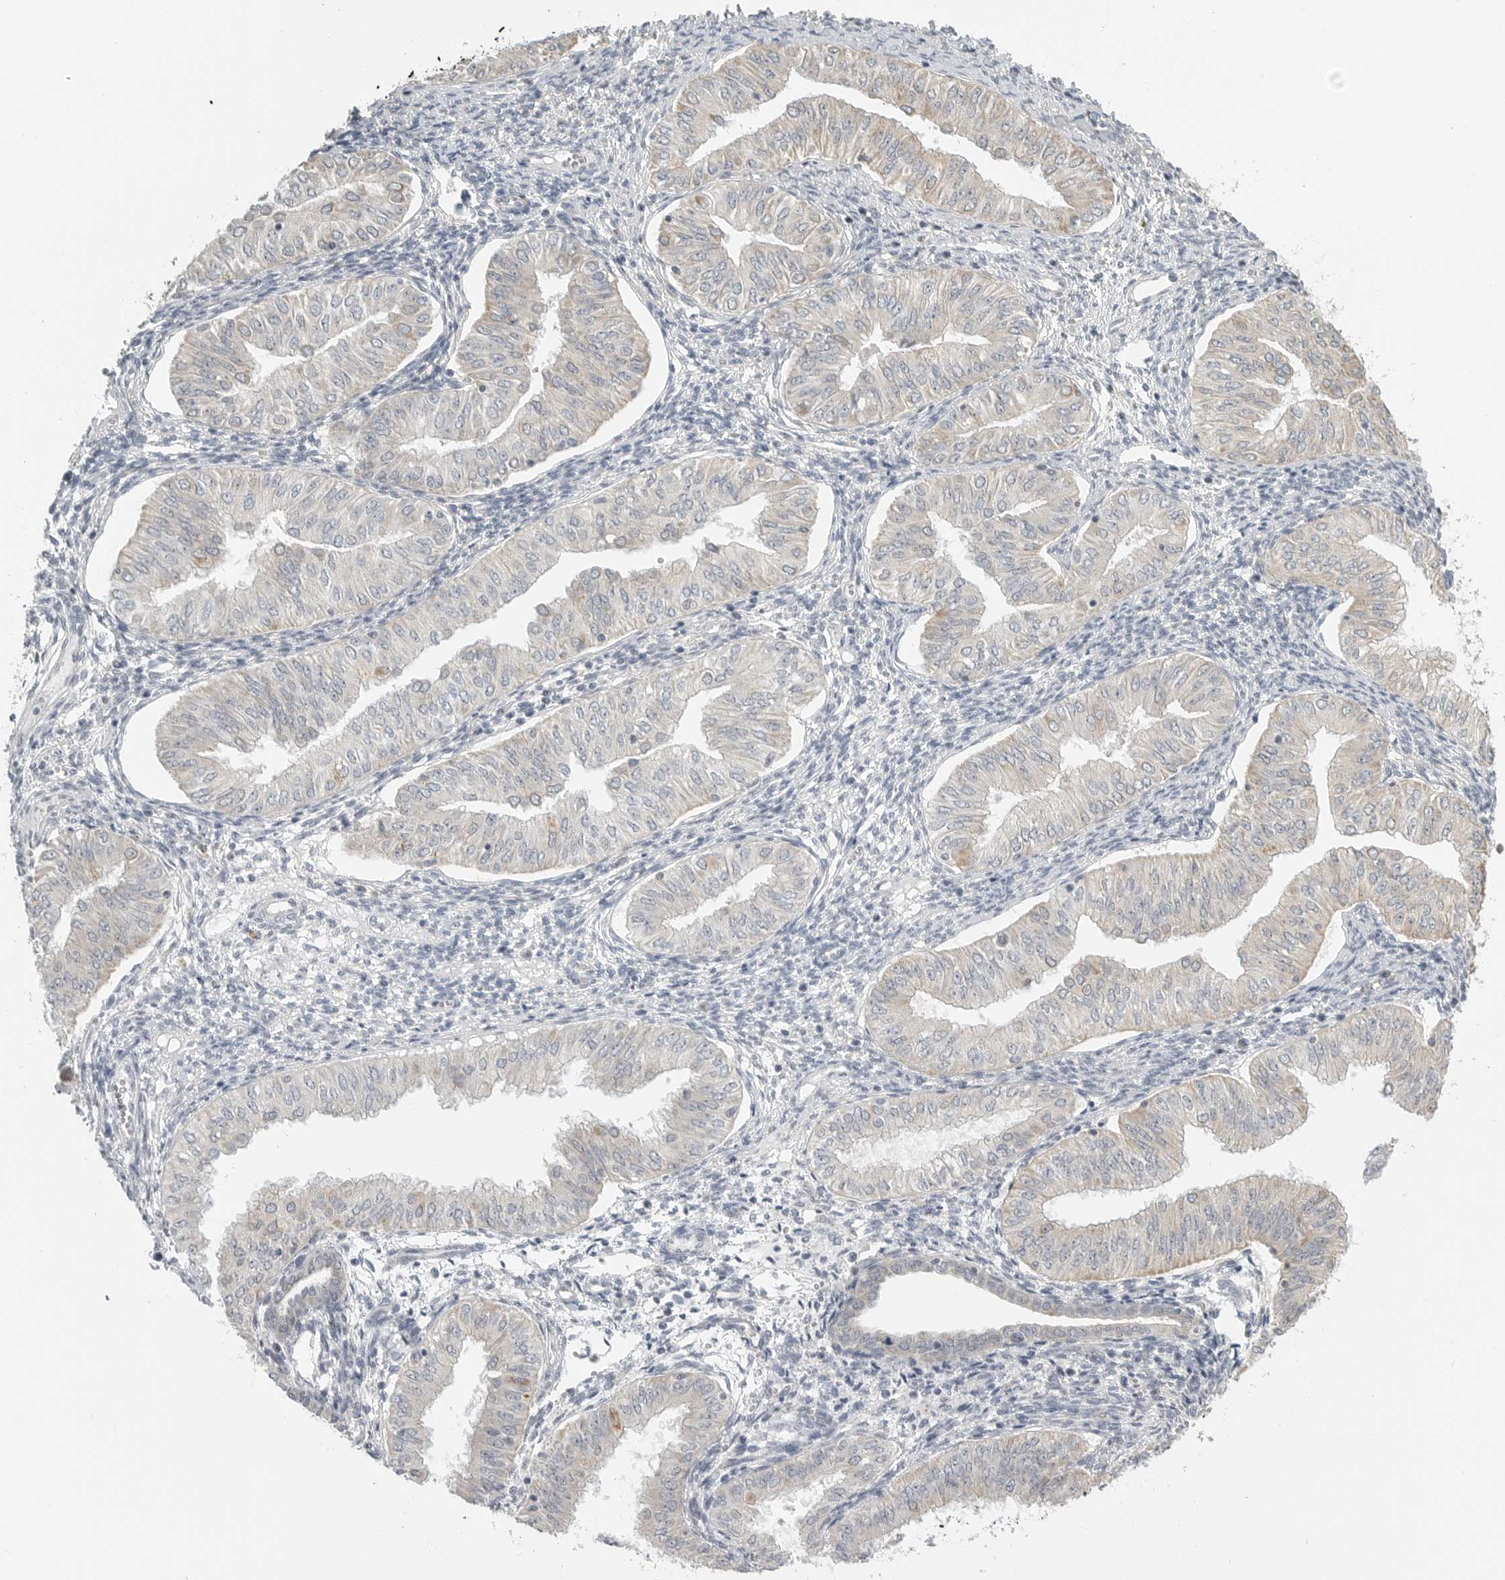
{"staining": {"intensity": "weak", "quantity": "<25%", "location": "cytoplasmic/membranous"}, "tissue": "endometrial cancer", "cell_type": "Tumor cells", "image_type": "cancer", "snomed": [{"axis": "morphology", "description": "Normal tissue, NOS"}, {"axis": "morphology", "description": "Adenocarcinoma, NOS"}, {"axis": "topography", "description": "Endometrium"}], "caption": "The immunohistochemistry (IHC) micrograph has no significant expression in tumor cells of endometrial adenocarcinoma tissue. (DAB (3,3'-diaminobenzidine) immunohistochemistry with hematoxylin counter stain).", "gene": "IL12RB2", "patient": {"sex": "female", "age": 53}}